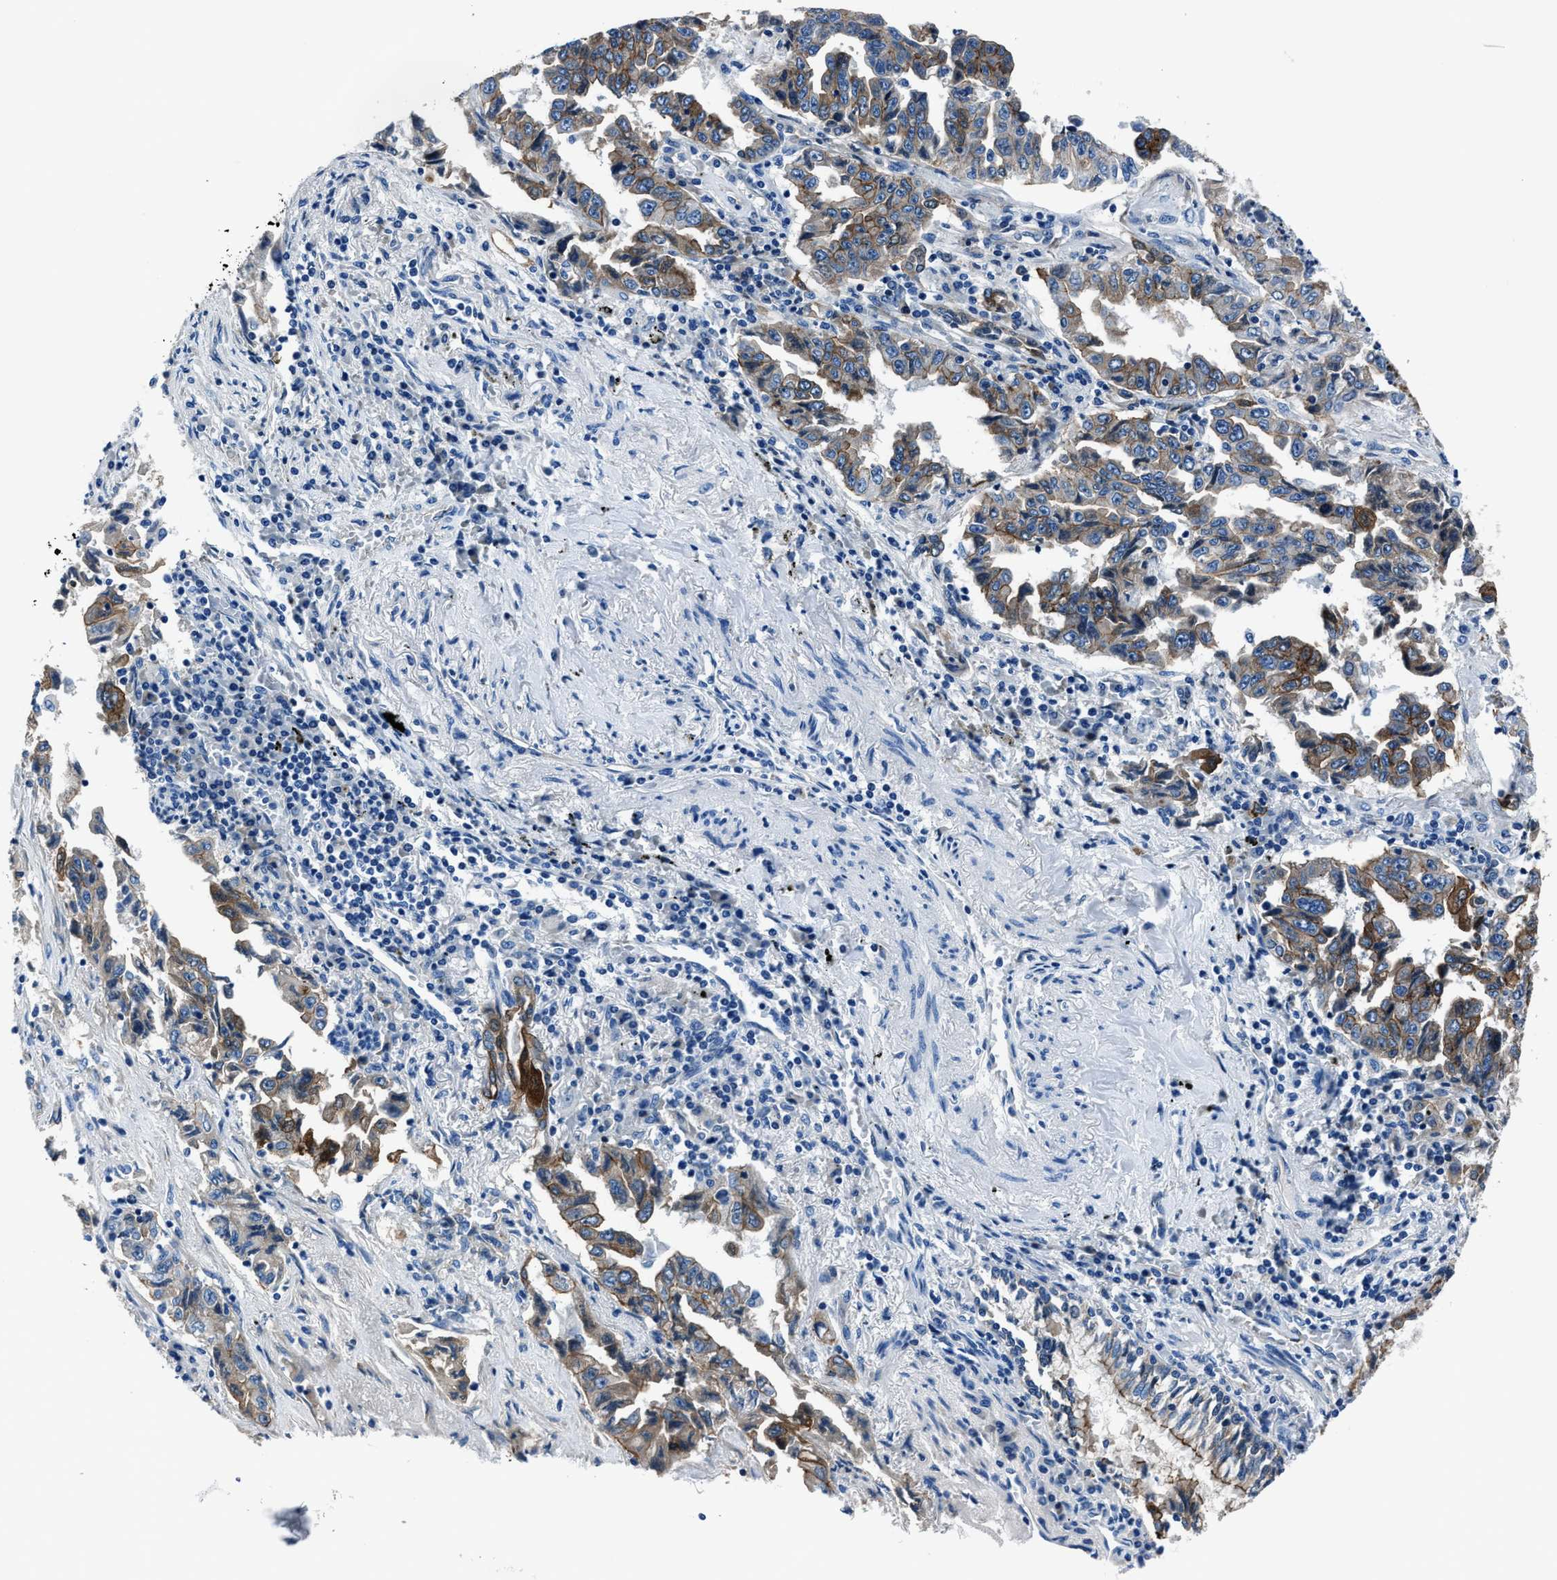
{"staining": {"intensity": "moderate", "quantity": ">75%", "location": "cytoplasmic/membranous"}, "tissue": "lung cancer", "cell_type": "Tumor cells", "image_type": "cancer", "snomed": [{"axis": "morphology", "description": "Adenocarcinoma, NOS"}, {"axis": "topography", "description": "Lung"}], "caption": "IHC of lung adenocarcinoma exhibits medium levels of moderate cytoplasmic/membranous expression in approximately >75% of tumor cells.", "gene": "LMO7", "patient": {"sex": "female", "age": 51}}